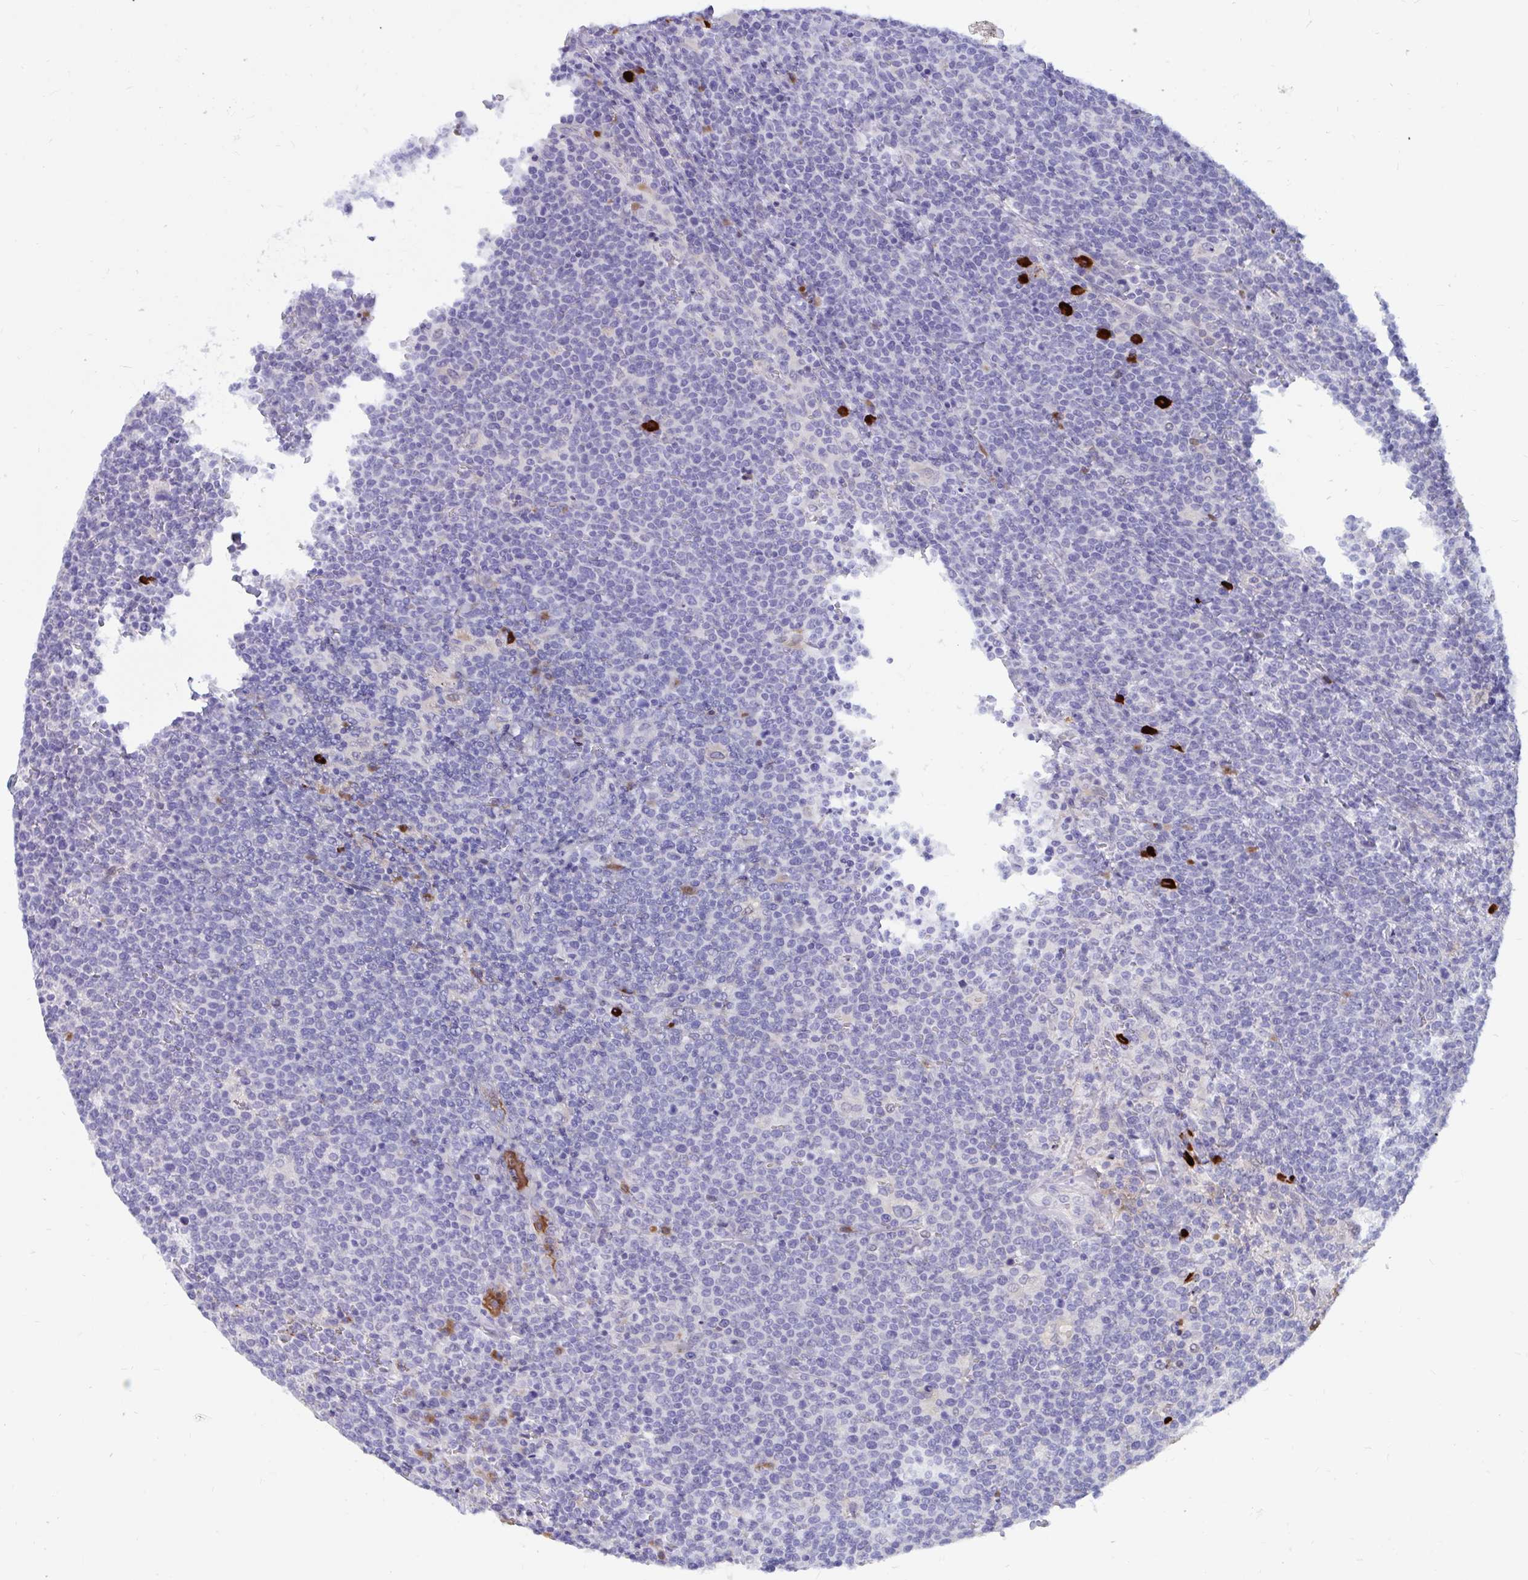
{"staining": {"intensity": "negative", "quantity": "none", "location": "none"}, "tissue": "lymphoma", "cell_type": "Tumor cells", "image_type": "cancer", "snomed": [{"axis": "morphology", "description": "Malignant lymphoma, non-Hodgkin's type, High grade"}, {"axis": "topography", "description": "Lymph node"}], "caption": "High power microscopy photomicrograph of an immunohistochemistry image of lymphoma, revealing no significant positivity in tumor cells.", "gene": "FAM219B", "patient": {"sex": "male", "age": 61}}